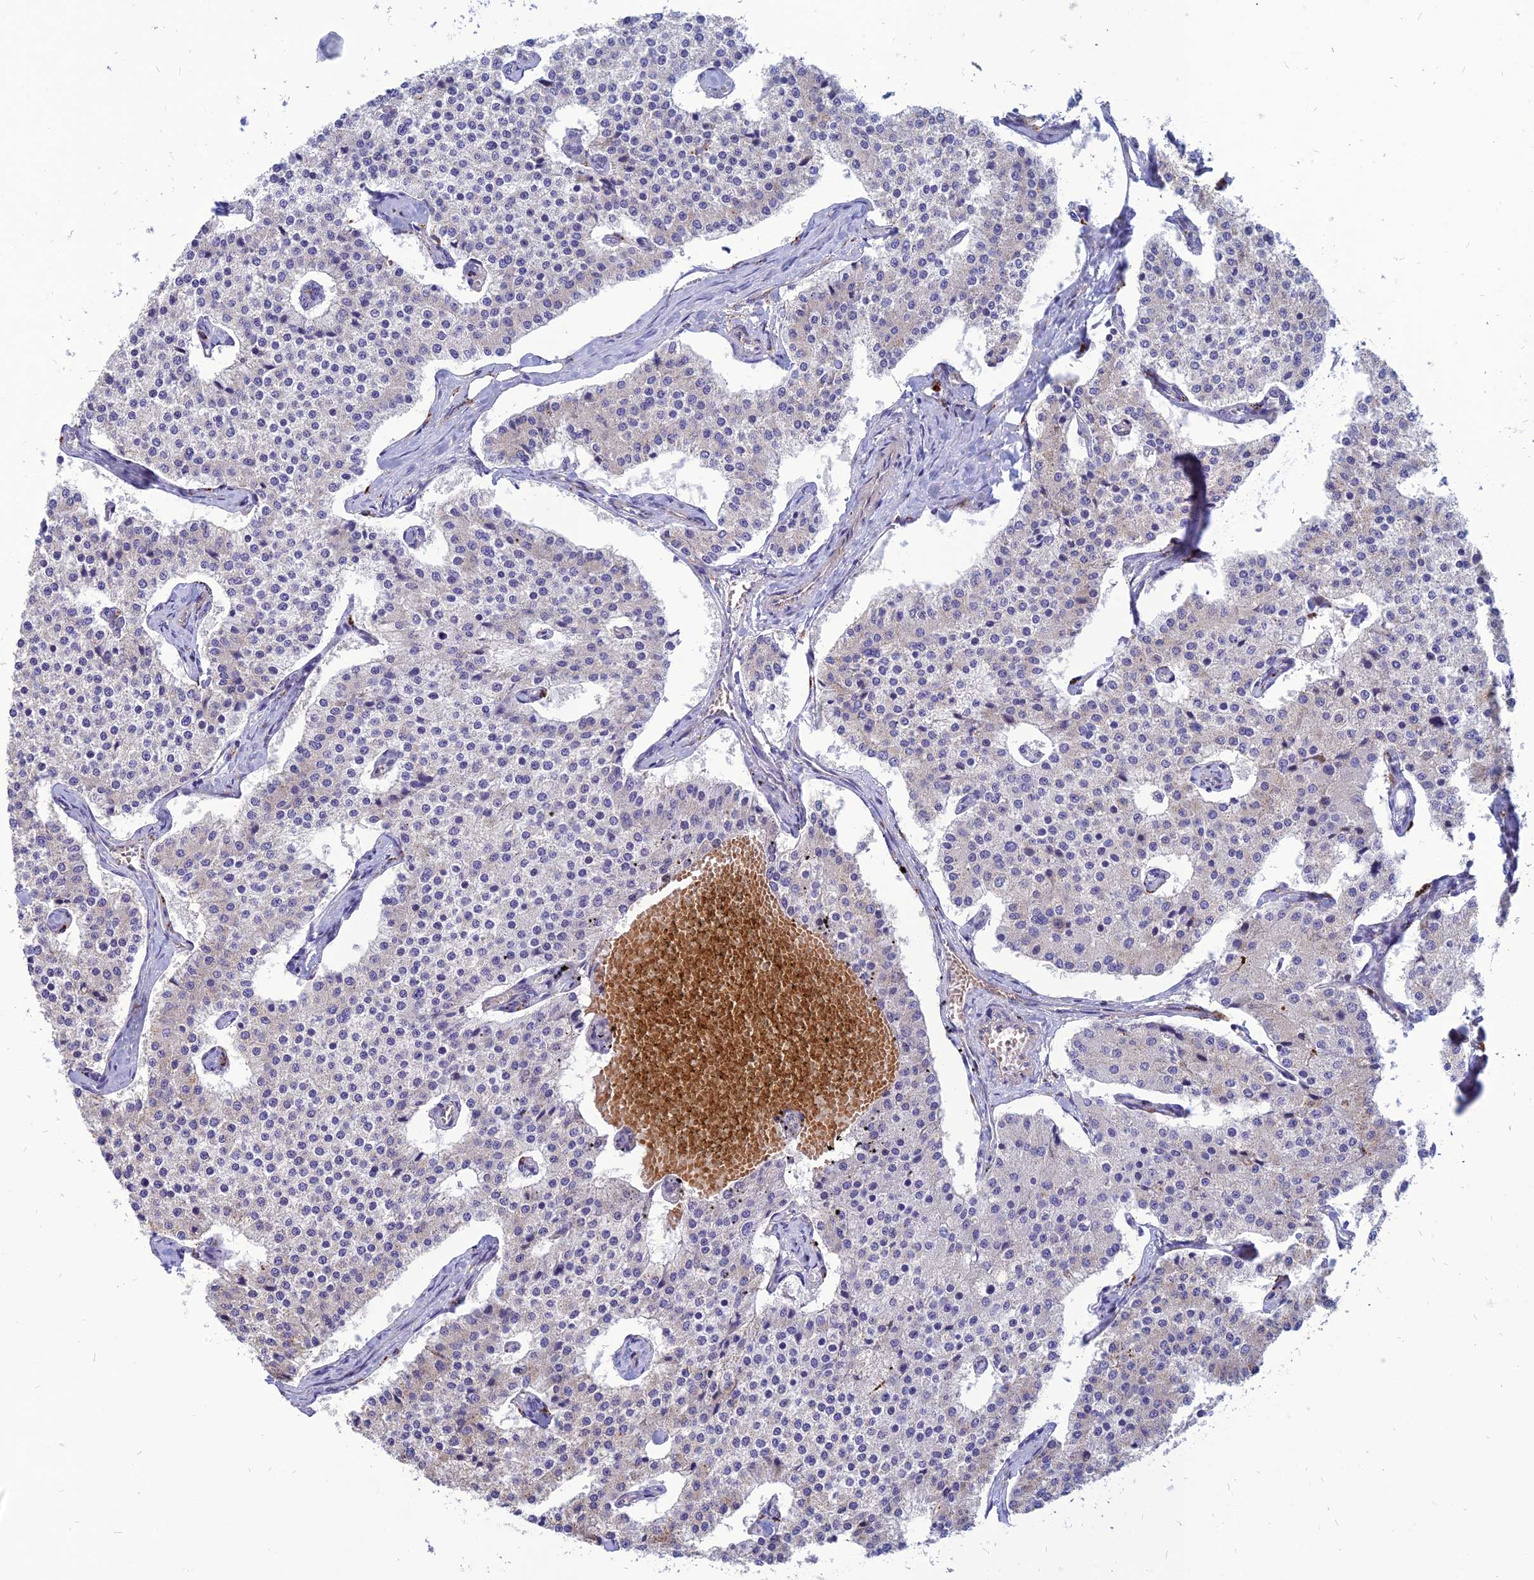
{"staining": {"intensity": "negative", "quantity": "none", "location": "none"}, "tissue": "carcinoid", "cell_type": "Tumor cells", "image_type": "cancer", "snomed": [{"axis": "morphology", "description": "Carcinoid, malignant, NOS"}, {"axis": "topography", "description": "Colon"}], "caption": "Tumor cells are negative for brown protein staining in carcinoid.", "gene": "PHKA2", "patient": {"sex": "female", "age": 52}}